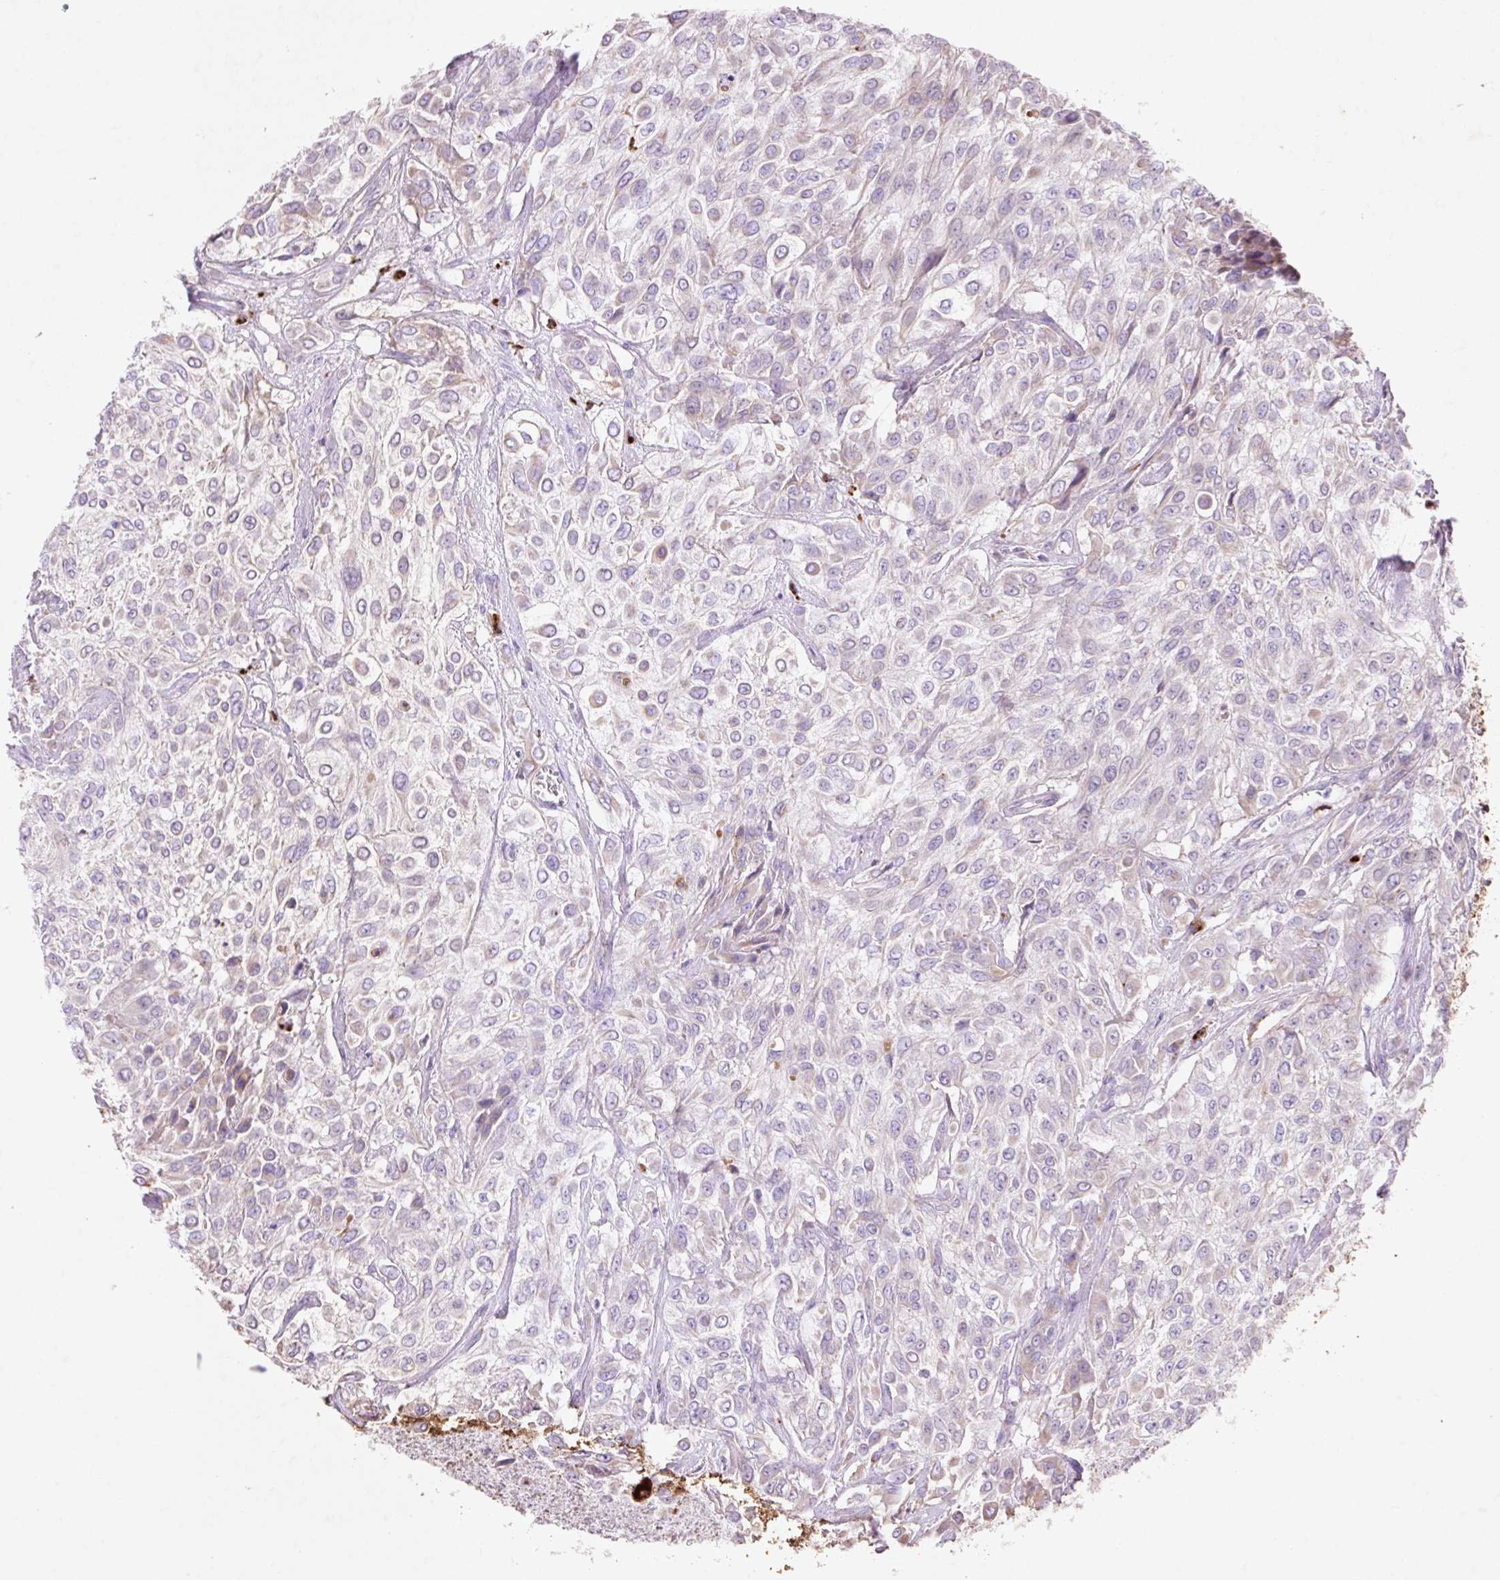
{"staining": {"intensity": "negative", "quantity": "none", "location": "none"}, "tissue": "urothelial cancer", "cell_type": "Tumor cells", "image_type": "cancer", "snomed": [{"axis": "morphology", "description": "Urothelial carcinoma, High grade"}, {"axis": "topography", "description": "Urinary bladder"}], "caption": "There is no significant staining in tumor cells of urothelial cancer. The staining was performed using DAB (3,3'-diaminobenzidine) to visualize the protein expression in brown, while the nuclei were stained in blue with hematoxylin (Magnification: 20x).", "gene": "HEXA", "patient": {"sex": "male", "age": 57}}